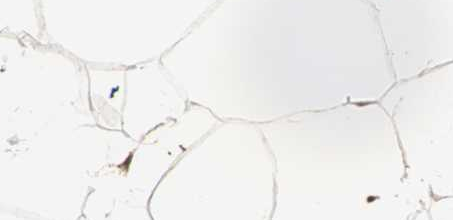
{"staining": {"intensity": "strong", "quantity": "25%-75%", "location": "cytoplasmic/membranous,nuclear"}, "tissue": "adipose tissue", "cell_type": "Adipocytes", "image_type": "normal", "snomed": [{"axis": "morphology", "description": "Normal tissue, NOS"}, {"axis": "morphology", "description": "Duct carcinoma"}, {"axis": "topography", "description": "Breast"}, {"axis": "topography", "description": "Adipose tissue"}], "caption": "Immunohistochemistry (IHC) of benign human adipose tissue demonstrates high levels of strong cytoplasmic/membranous,nuclear staining in about 25%-75% of adipocytes. (IHC, brightfield microscopy, high magnification).", "gene": "DRG2", "patient": {"sex": "female", "age": 37}}